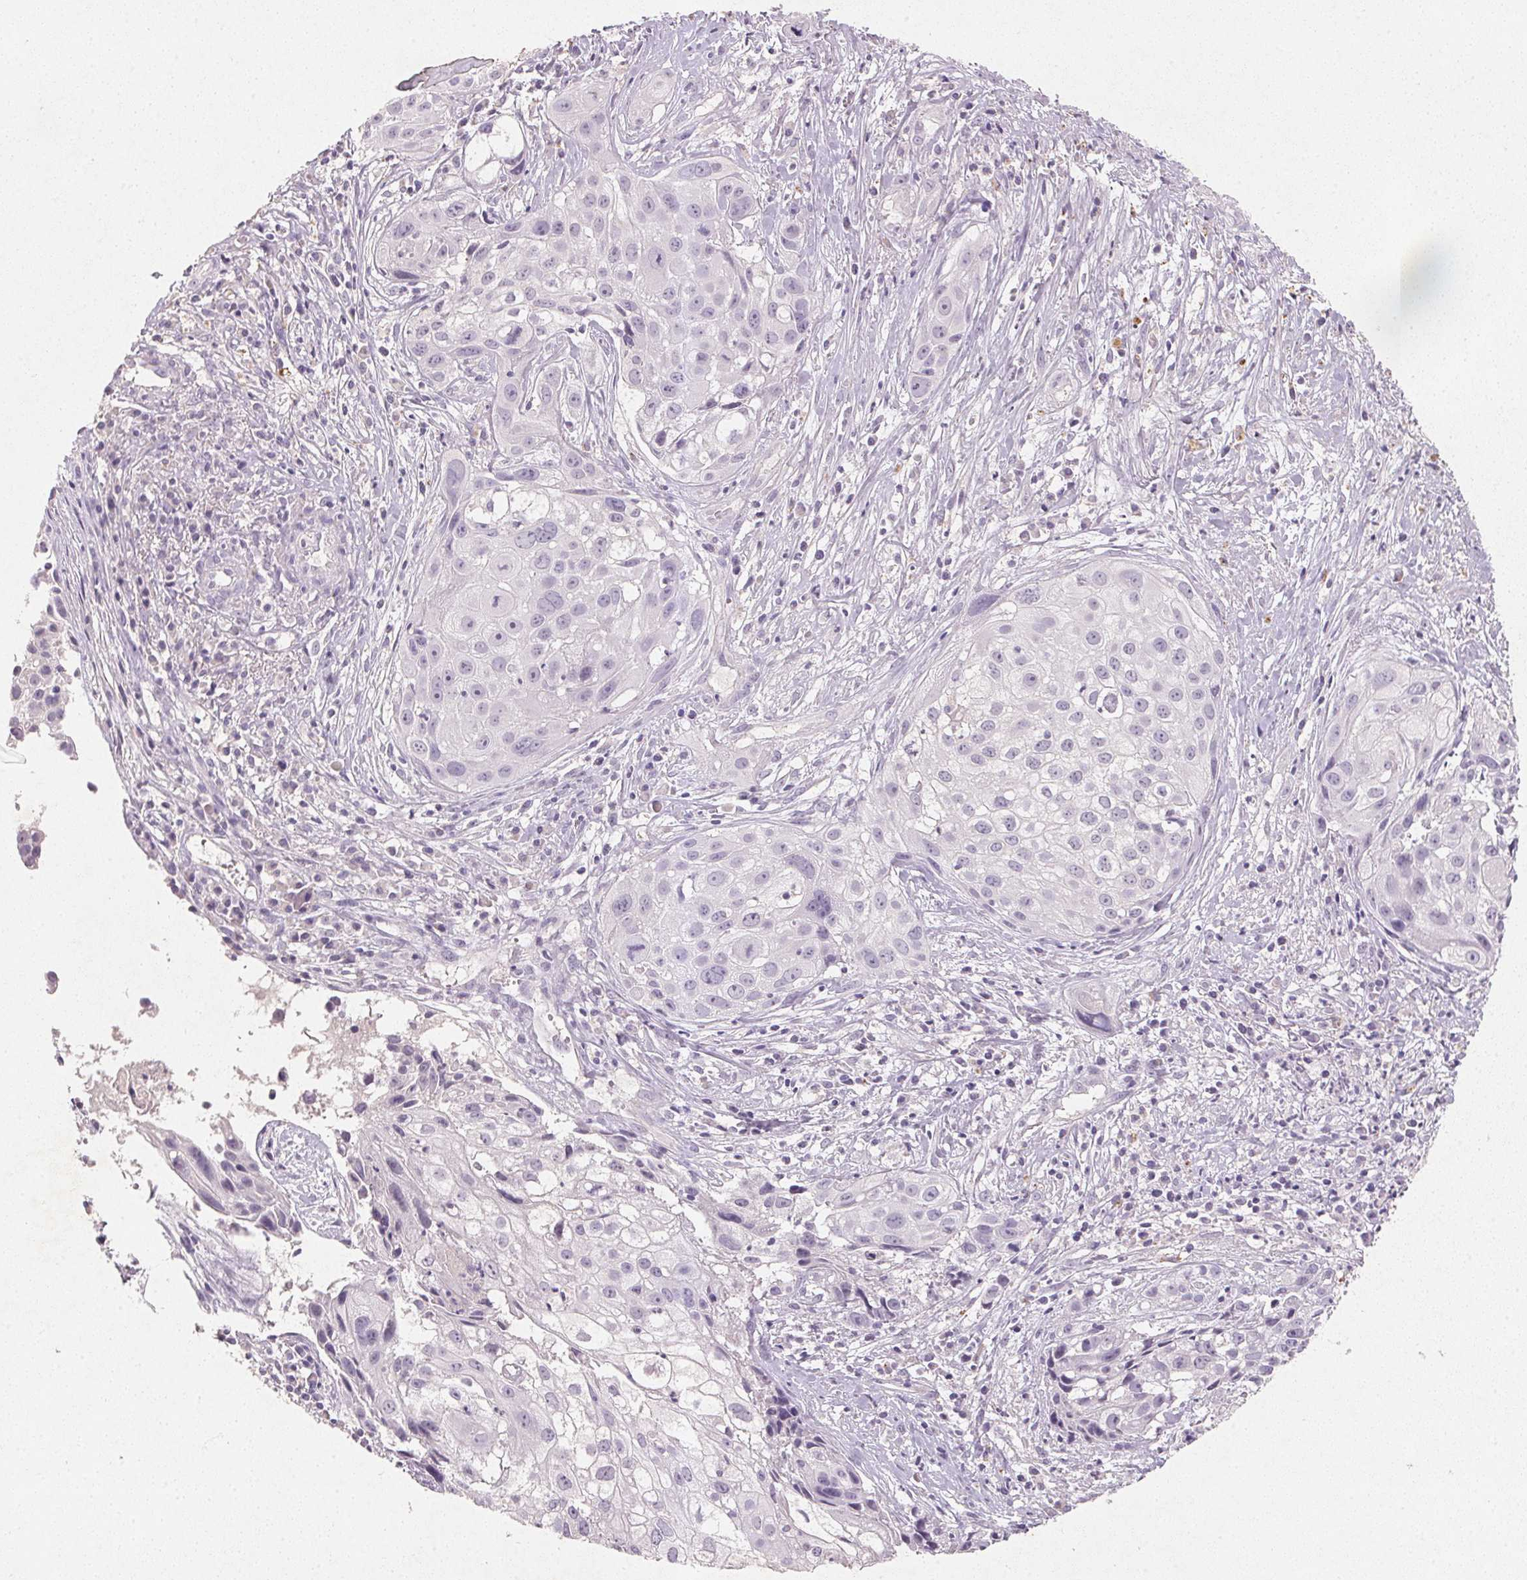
{"staining": {"intensity": "negative", "quantity": "none", "location": "none"}, "tissue": "cervical cancer", "cell_type": "Tumor cells", "image_type": "cancer", "snomed": [{"axis": "morphology", "description": "Squamous cell carcinoma, NOS"}, {"axis": "topography", "description": "Cervix"}], "caption": "Immunohistochemical staining of squamous cell carcinoma (cervical) displays no significant staining in tumor cells.", "gene": "CXCL5", "patient": {"sex": "female", "age": 53}}